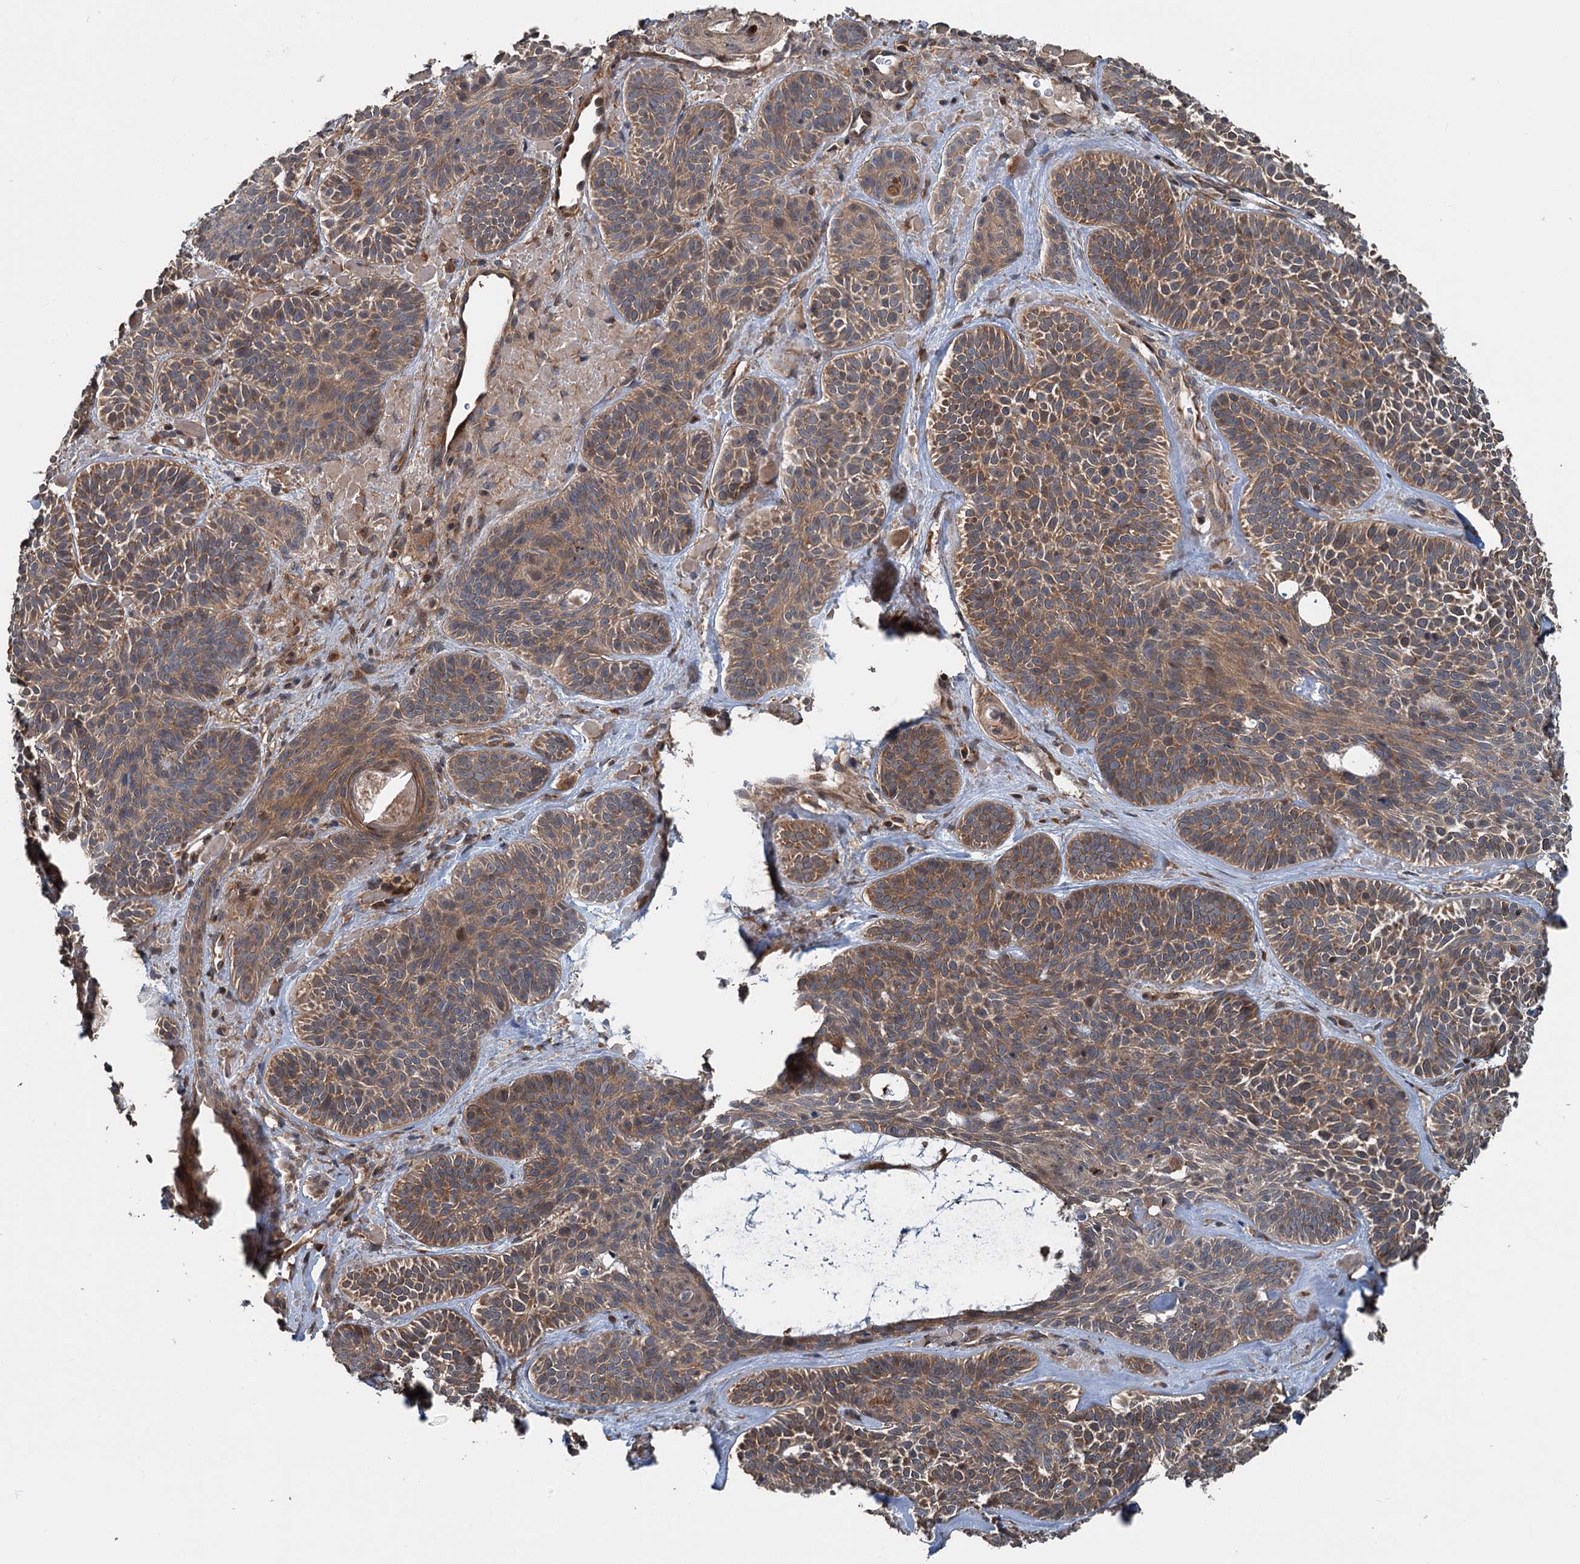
{"staining": {"intensity": "moderate", "quantity": ">75%", "location": "cytoplasmic/membranous"}, "tissue": "skin cancer", "cell_type": "Tumor cells", "image_type": "cancer", "snomed": [{"axis": "morphology", "description": "Basal cell carcinoma"}, {"axis": "topography", "description": "Skin"}], "caption": "Moderate cytoplasmic/membranous staining for a protein is present in approximately >75% of tumor cells of skin basal cell carcinoma using immunohistochemistry (IHC).", "gene": "TEDC1", "patient": {"sex": "male", "age": 85}}